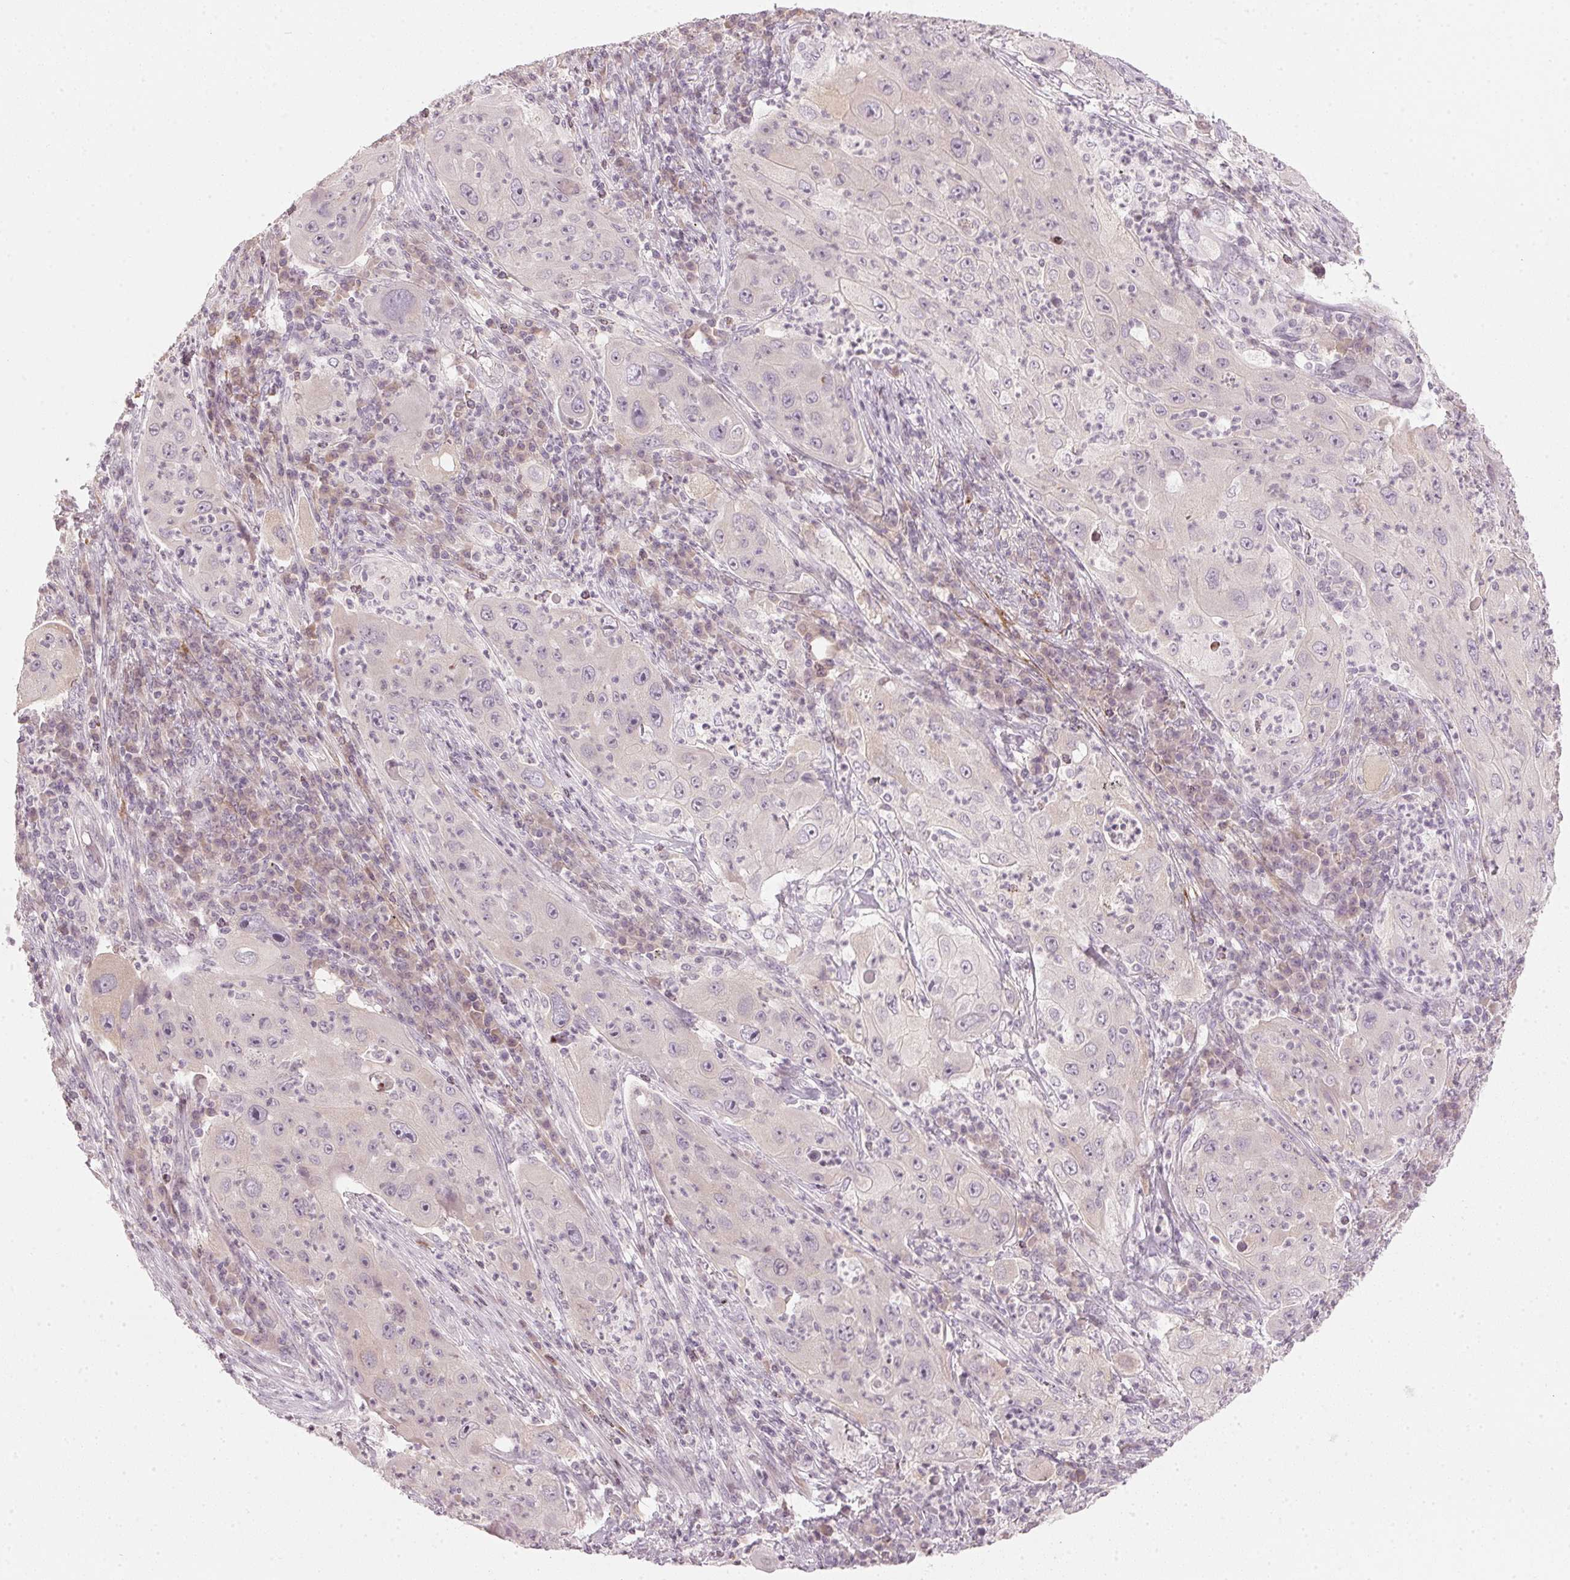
{"staining": {"intensity": "negative", "quantity": "none", "location": "none"}, "tissue": "lung cancer", "cell_type": "Tumor cells", "image_type": "cancer", "snomed": [{"axis": "morphology", "description": "Squamous cell carcinoma, NOS"}, {"axis": "topography", "description": "Lung"}], "caption": "Lung squamous cell carcinoma was stained to show a protein in brown. There is no significant positivity in tumor cells.", "gene": "SFRP4", "patient": {"sex": "female", "age": 59}}